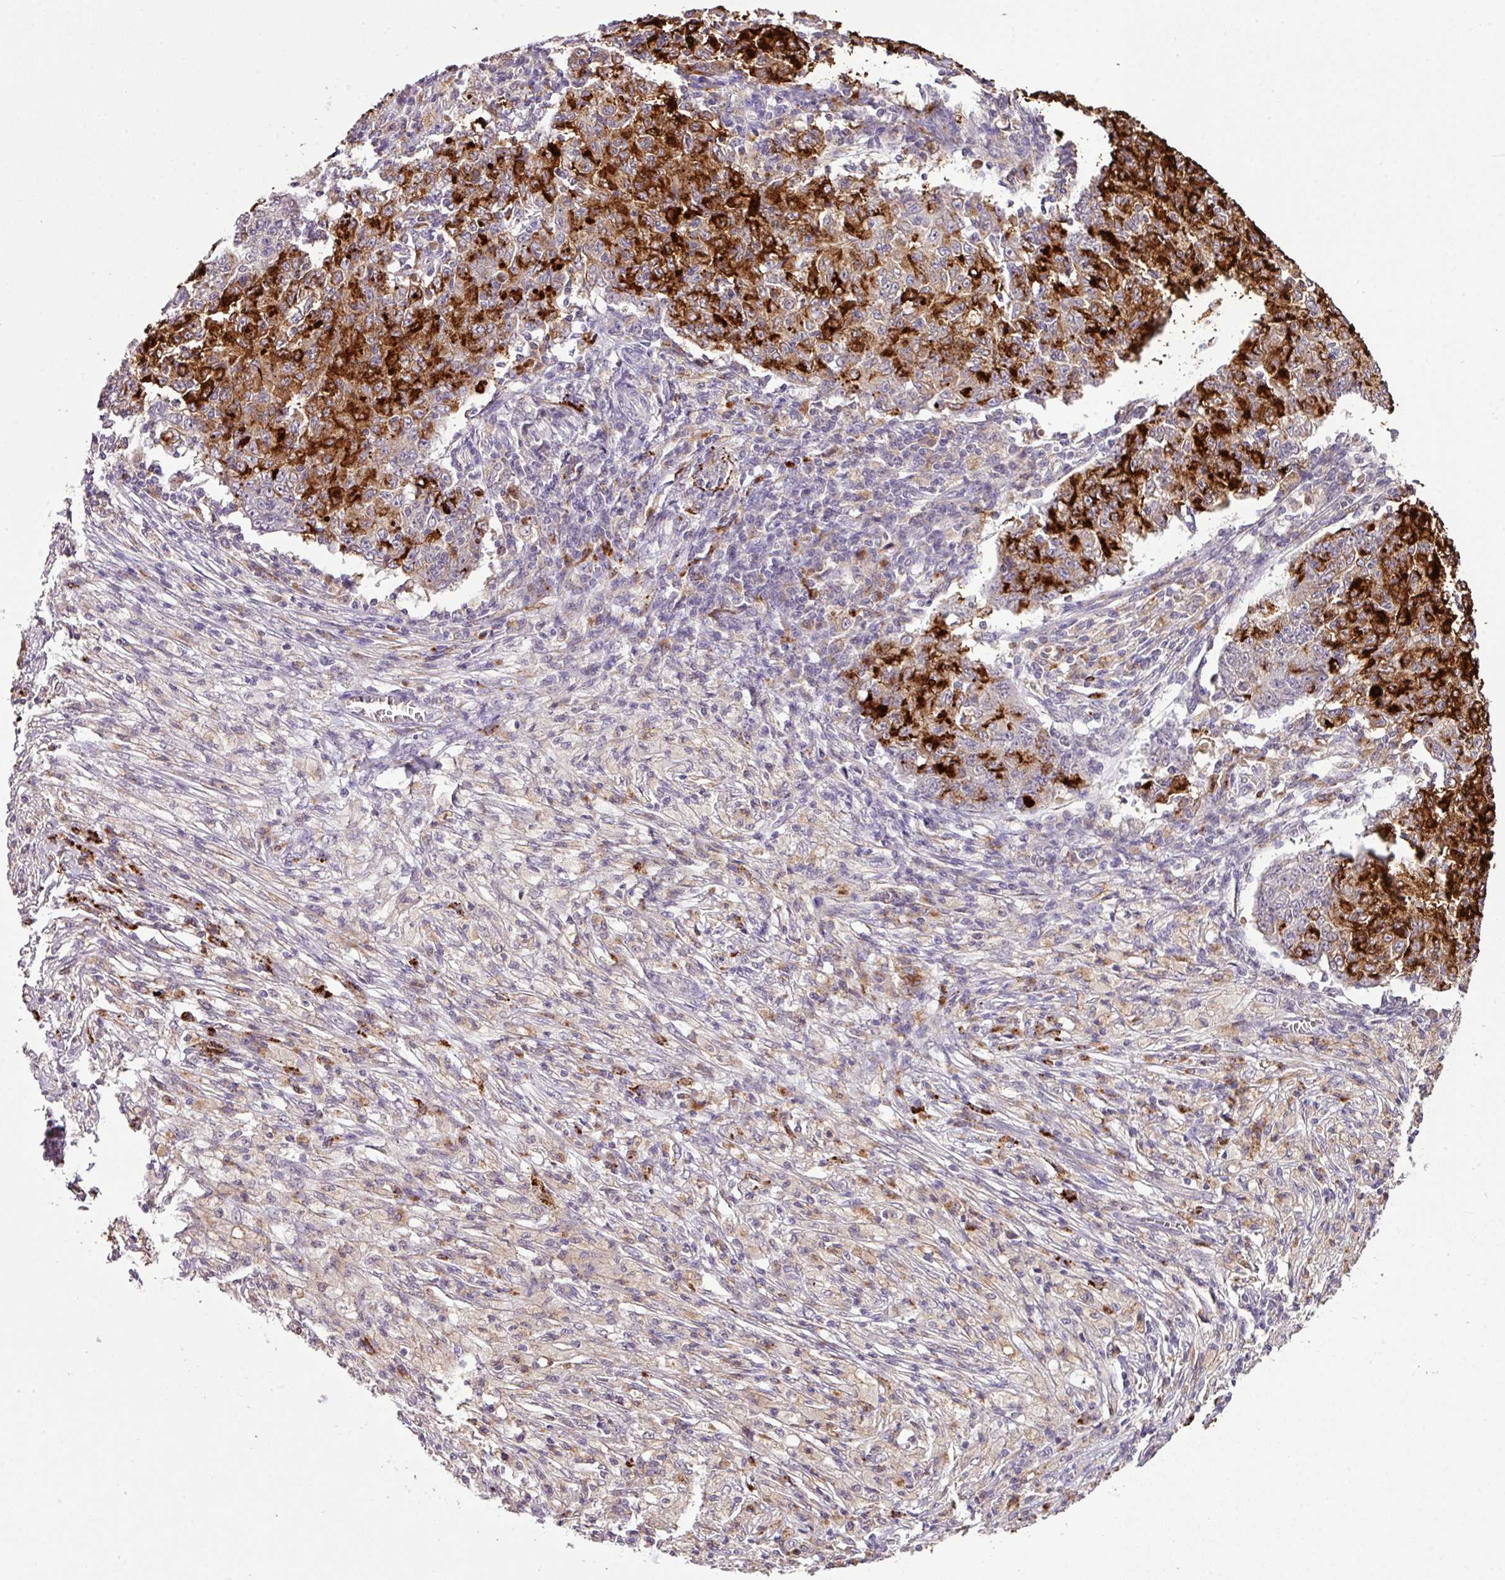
{"staining": {"intensity": "strong", "quantity": ">75%", "location": "cytoplasmic/membranous"}, "tissue": "ovarian cancer", "cell_type": "Tumor cells", "image_type": "cancer", "snomed": [{"axis": "morphology", "description": "Carcinoma, endometroid"}, {"axis": "topography", "description": "Ovary"}], "caption": "Ovarian cancer (endometroid carcinoma) stained with a brown dye displays strong cytoplasmic/membranous positive positivity in approximately >75% of tumor cells.", "gene": "SMCO4", "patient": {"sex": "female", "age": 42}}